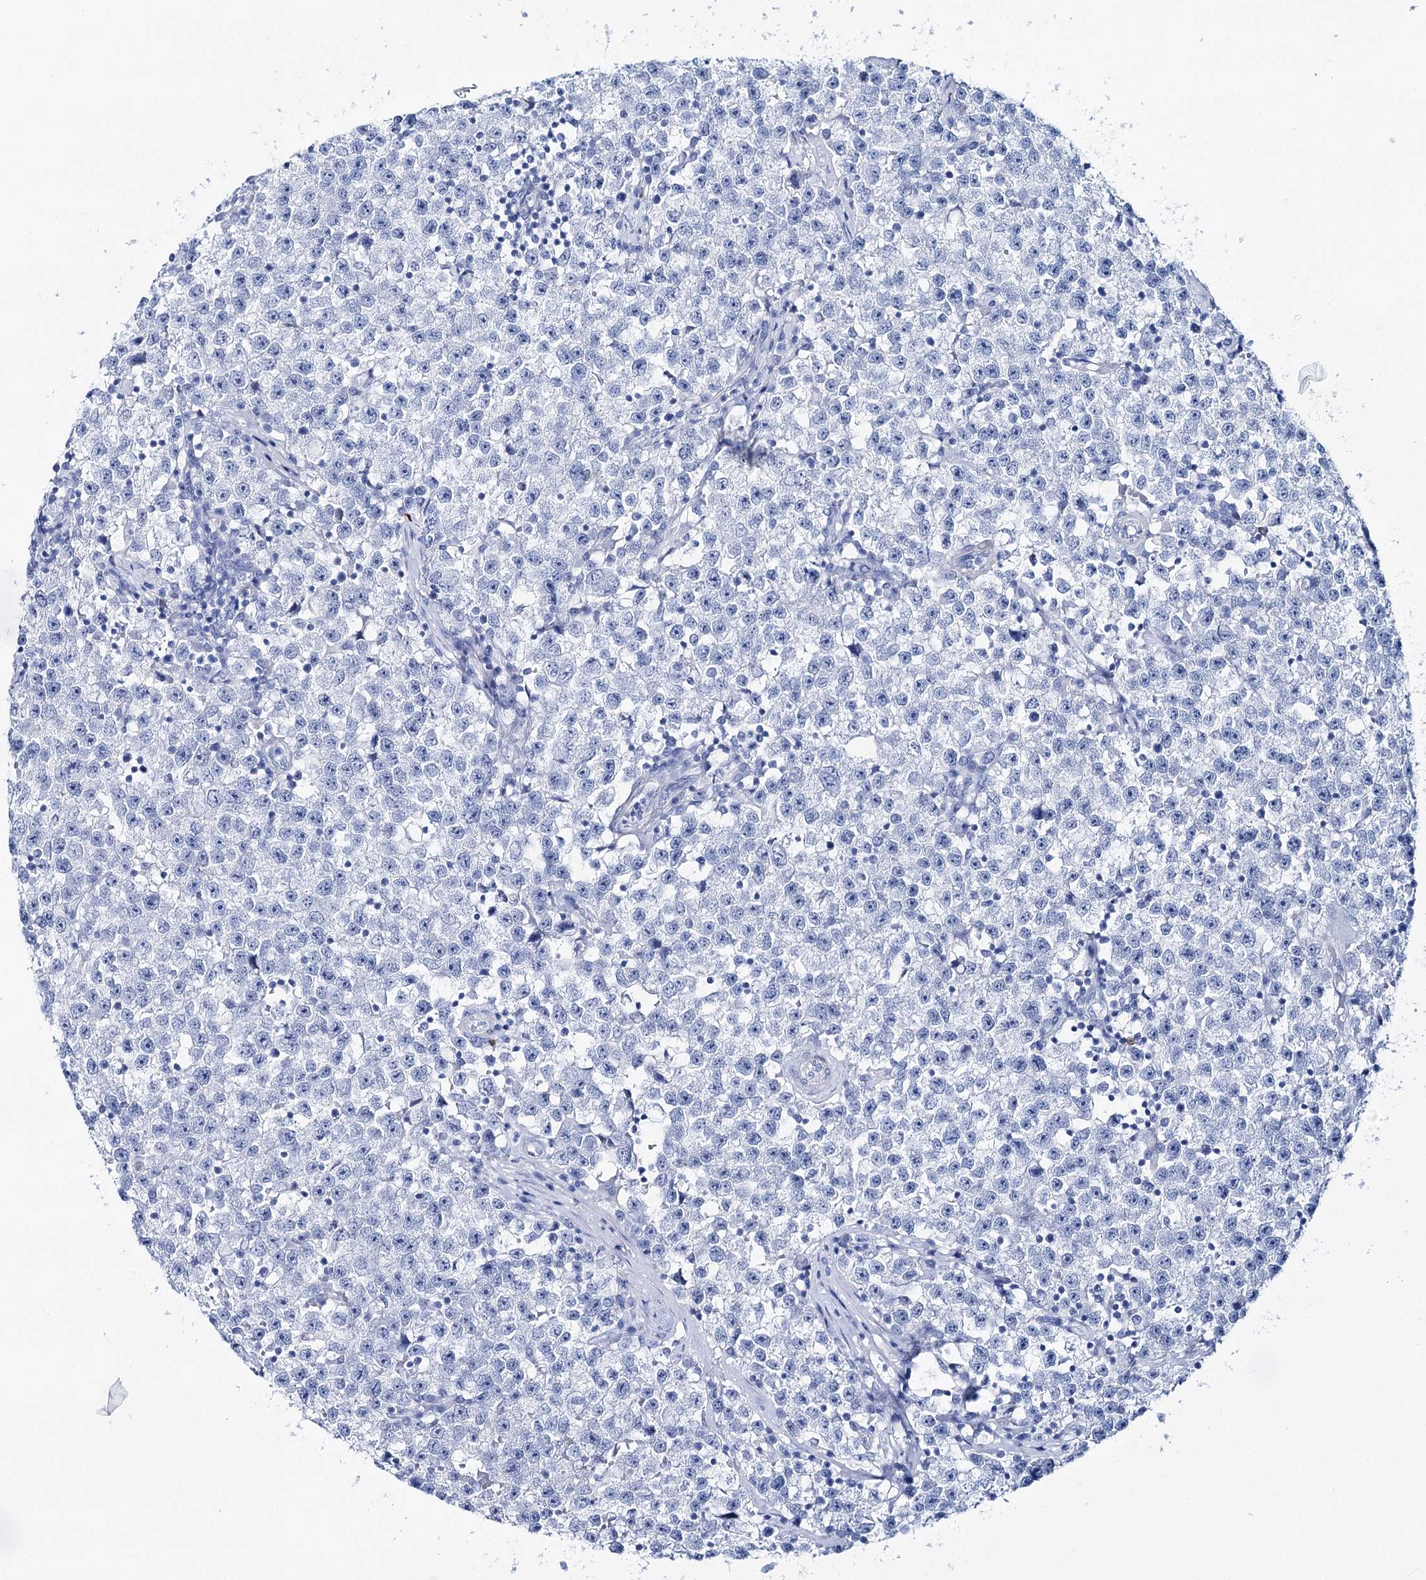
{"staining": {"intensity": "negative", "quantity": "none", "location": "none"}, "tissue": "testis cancer", "cell_type": "Tumor cells", "image_type": "cancer", "snomed": [{"axis": "morphology", "description": "Seminoma, NOS"}, {"axis": "topography", "description": "Testis"}], "caption": "This is a micrograph of immunohistochemistry staining of seminoma (testis), which shows no expression in tumor cells.", "gene": "CSN3", "patient": {"sex": "male", "age": 22}}